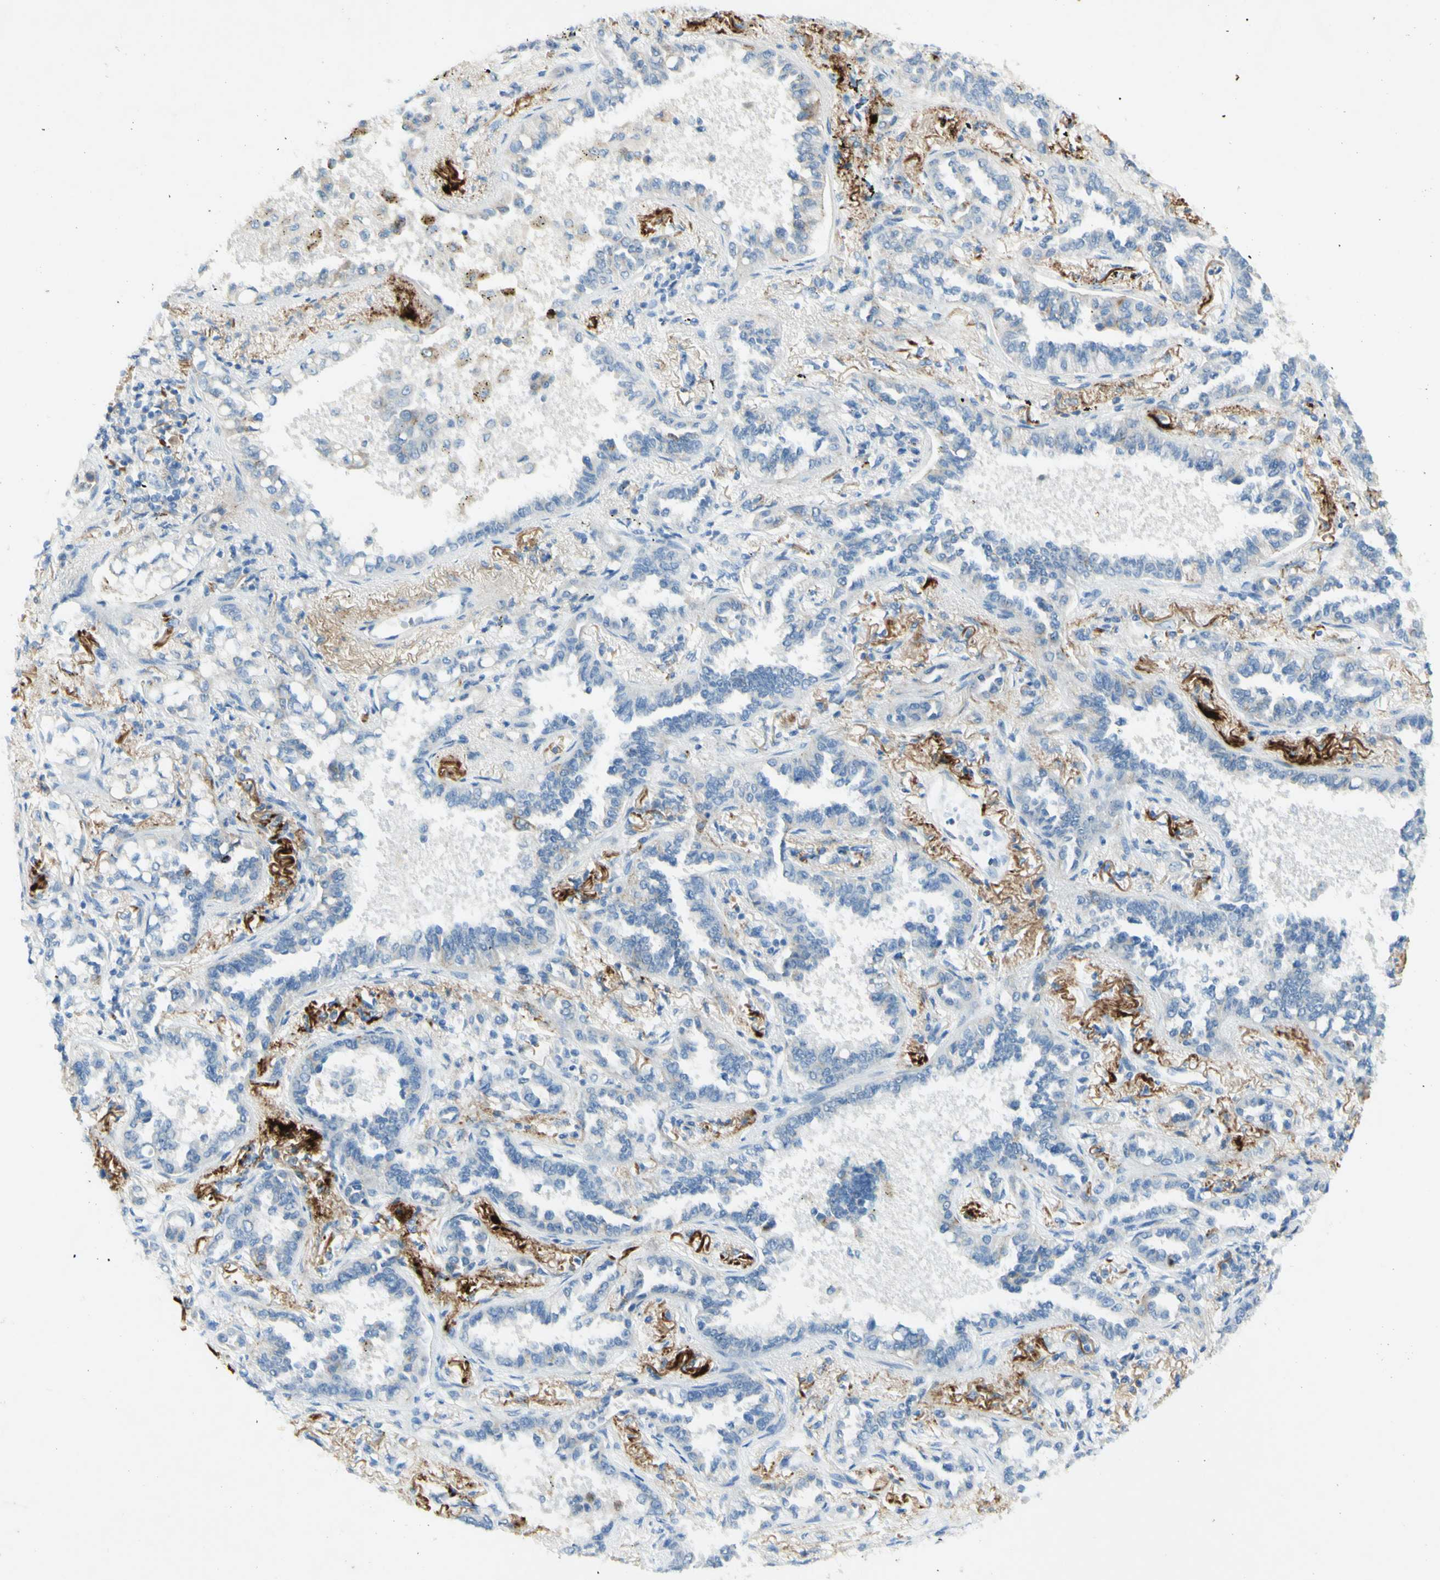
{"staining": {"intensity": "negative", "quantity": "none", "location": "none"}, "tissue": "lung cancer", "cell_type": "Tumor cells", "image_type": "cancer", "snomed": [{"axis": "morphology", "description": "Normal tissue, NOS"}, {"axis": "morphology", "description": "Adenocarcinoma, NOS"}, {"axis": "topography", "description": "Lung"}], "caption": "Lung cancer was stained to show a protein in brown. There is no significant positivity in tumor cells.", "gene": "GDF15", "patient": {"sex": "male", "age": 59}}